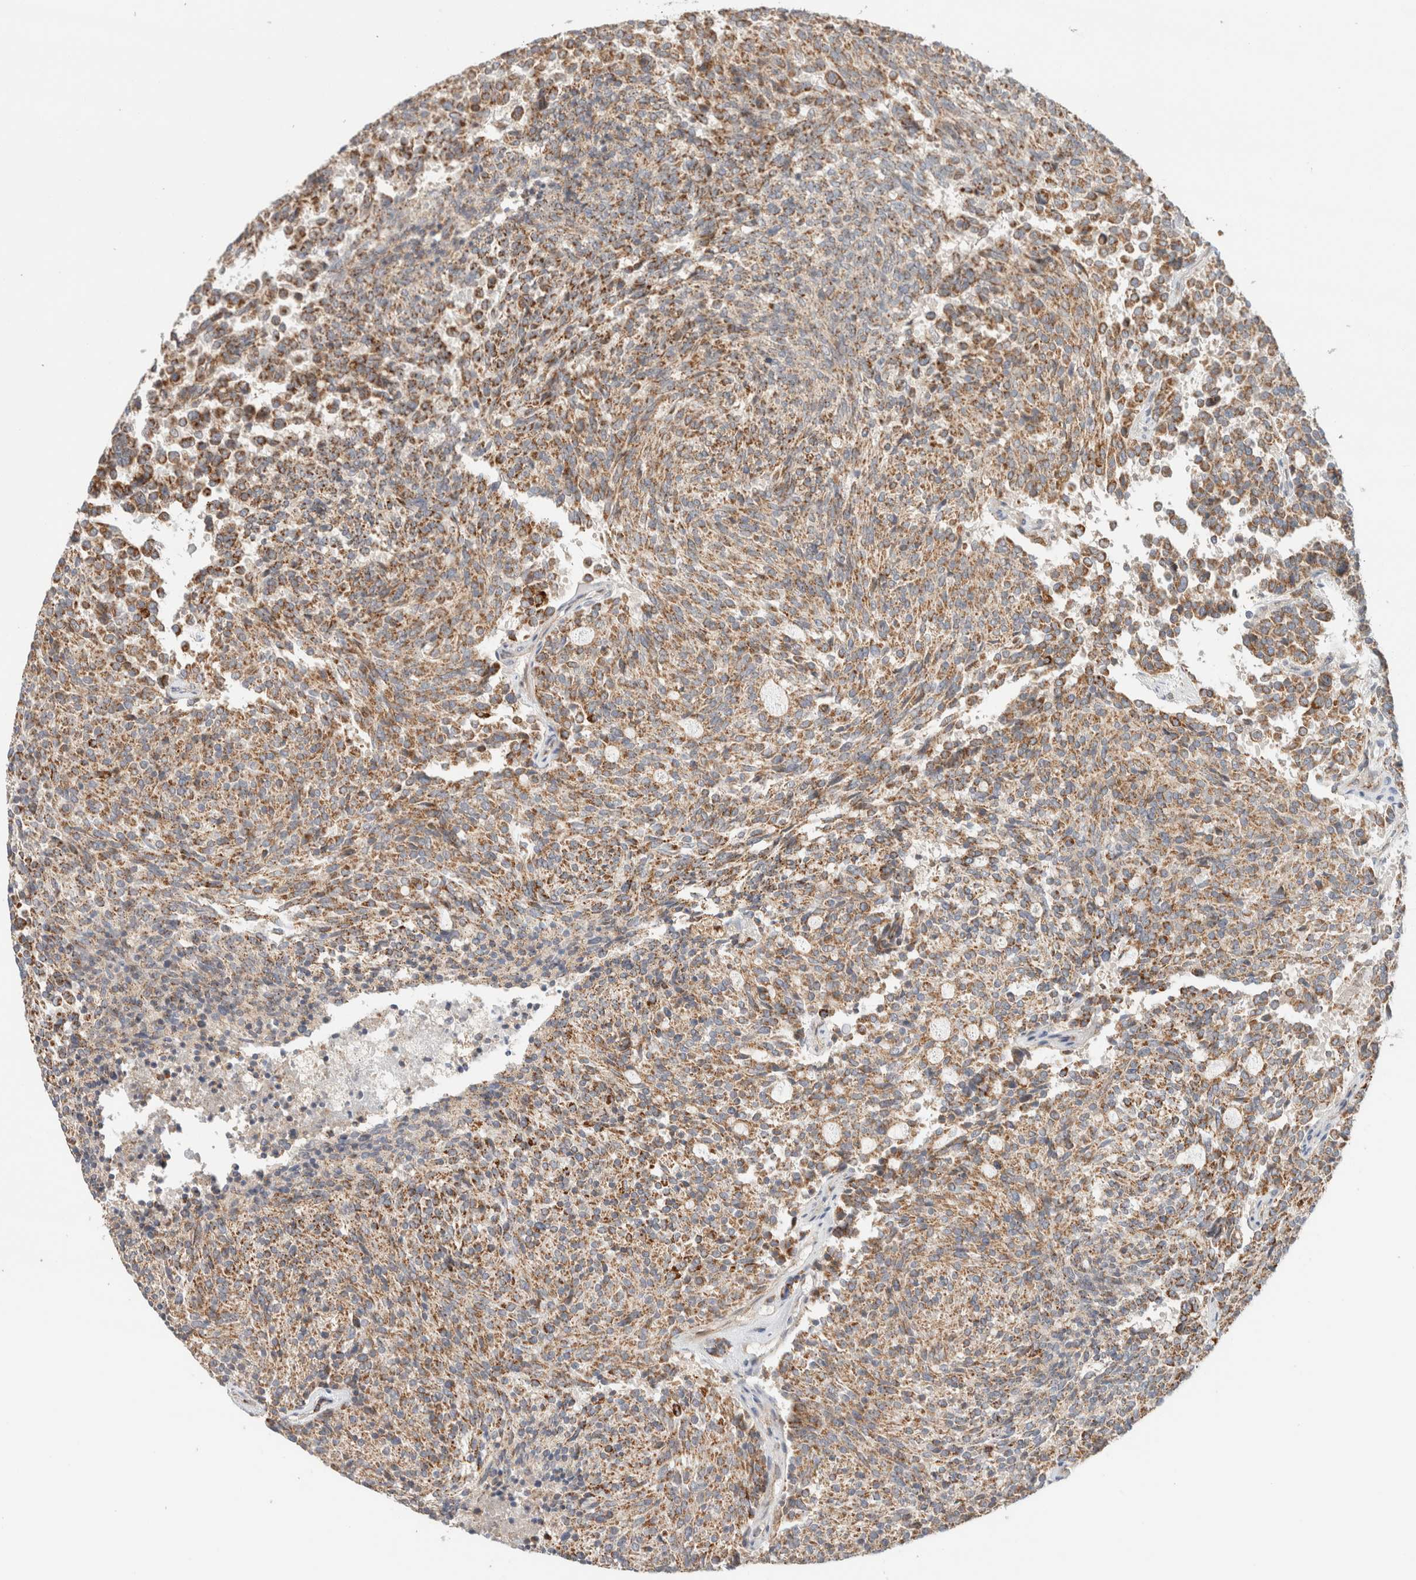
{"staining": {"intensity": "strong", "quantity": ">75%", "location": "cytoplasmic/membranous"}, "tissue": "carcinoid", "cell_type": "Tumor cells", "image_type": "cancer", "snomed": [{"axis": "morphology", "description": "Carcinoid, malignant, NOS"}, {"axis": "topography", "description": "Pancreas"}], "caption": "Tumor cells reveal strong cytoplasmic/membranous expression in approximately >75% of cells in carcinoid. Using DAB (3,3'-diaminobenzidine) (brown) and hematoxylin (blue) stains, captured at high magnification using brightfield microscopy.", "gene": "MRM3", "patient": {"sex": "female", "age": 54}}